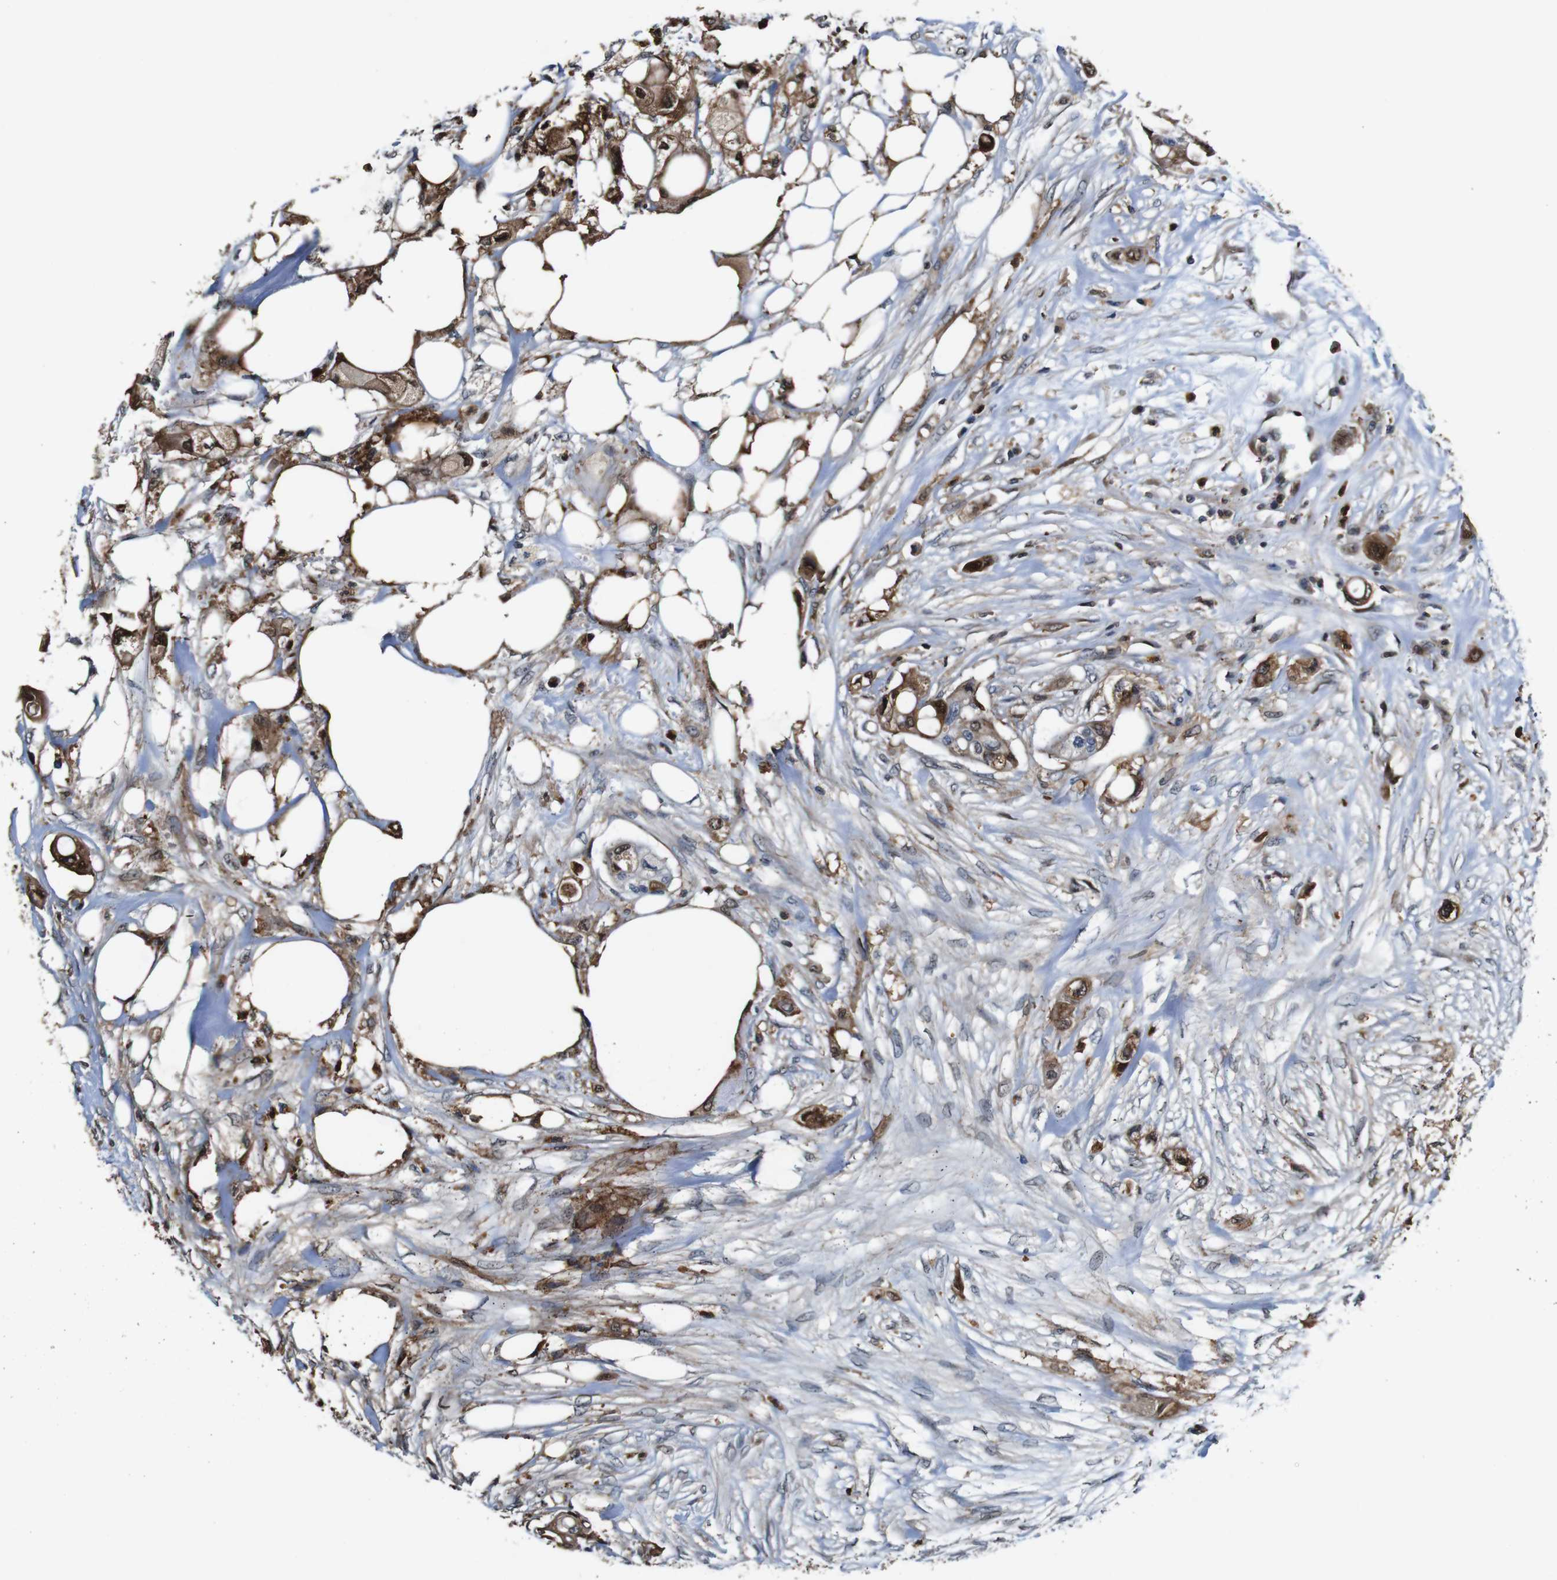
{"staining": {"intensity": "strong", "quantity": "25%-75%", "location": "cytoplasmic/membranous,nuclear"}, "tissue": "colorectal cancer", "cell_type": "Tumor cells", "image_type": "cancer", "snomed": [{"axis": "morphology", "description": "Adenocarcinoma, NOS"}, {"axis": "topography", "description": "Colon"}], "caption": "The image demonstrates staining of colorectal cancer (adenocarcinoma), revealing strong cytoplasmic/membranous and nuclear protein staining (brown color) within tumor cells.", "gene": "ANXA1", "patient": {"sex": "female", "age": 57}}